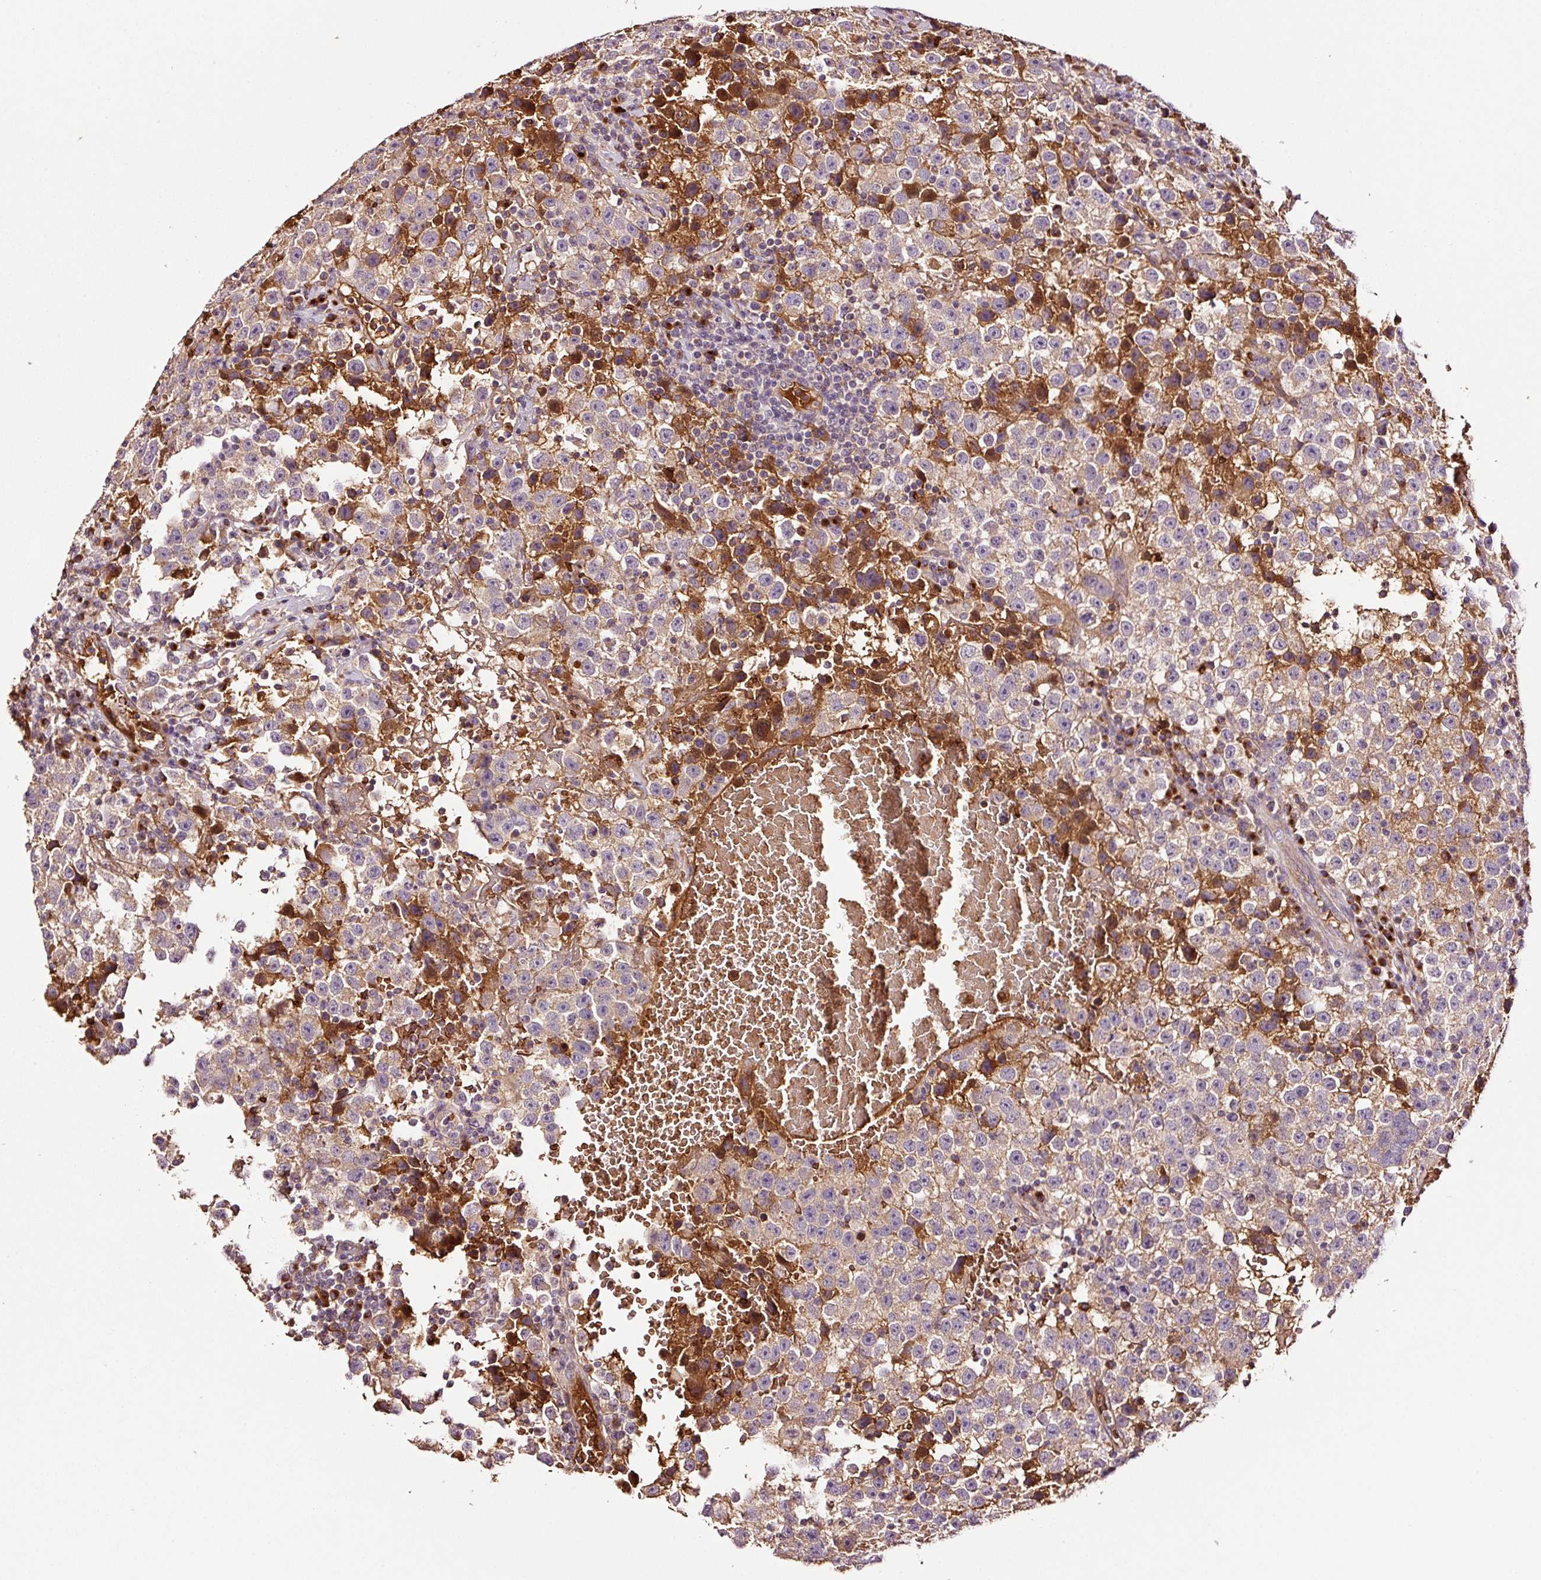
{"staining": {"intensity": "negative", "quantity": "none", "location": "none"}, "tissue": "testis cancer", "cell_type": "Tumor cells", "image_type": "cancer", "snomed": [{"axis": "morphology", "description": "Seminoma, NOS"}, {"axis": "topography", "description": "Testis"}], "caption": "High power microscopy histopathology image of an immunohistochemistry (IHC) image of testis cancer (seminoma), revealing no significant staining in tumor cells.", "gene": "PGLYRP2", "patient": {"sex": "male", "age": 22}}